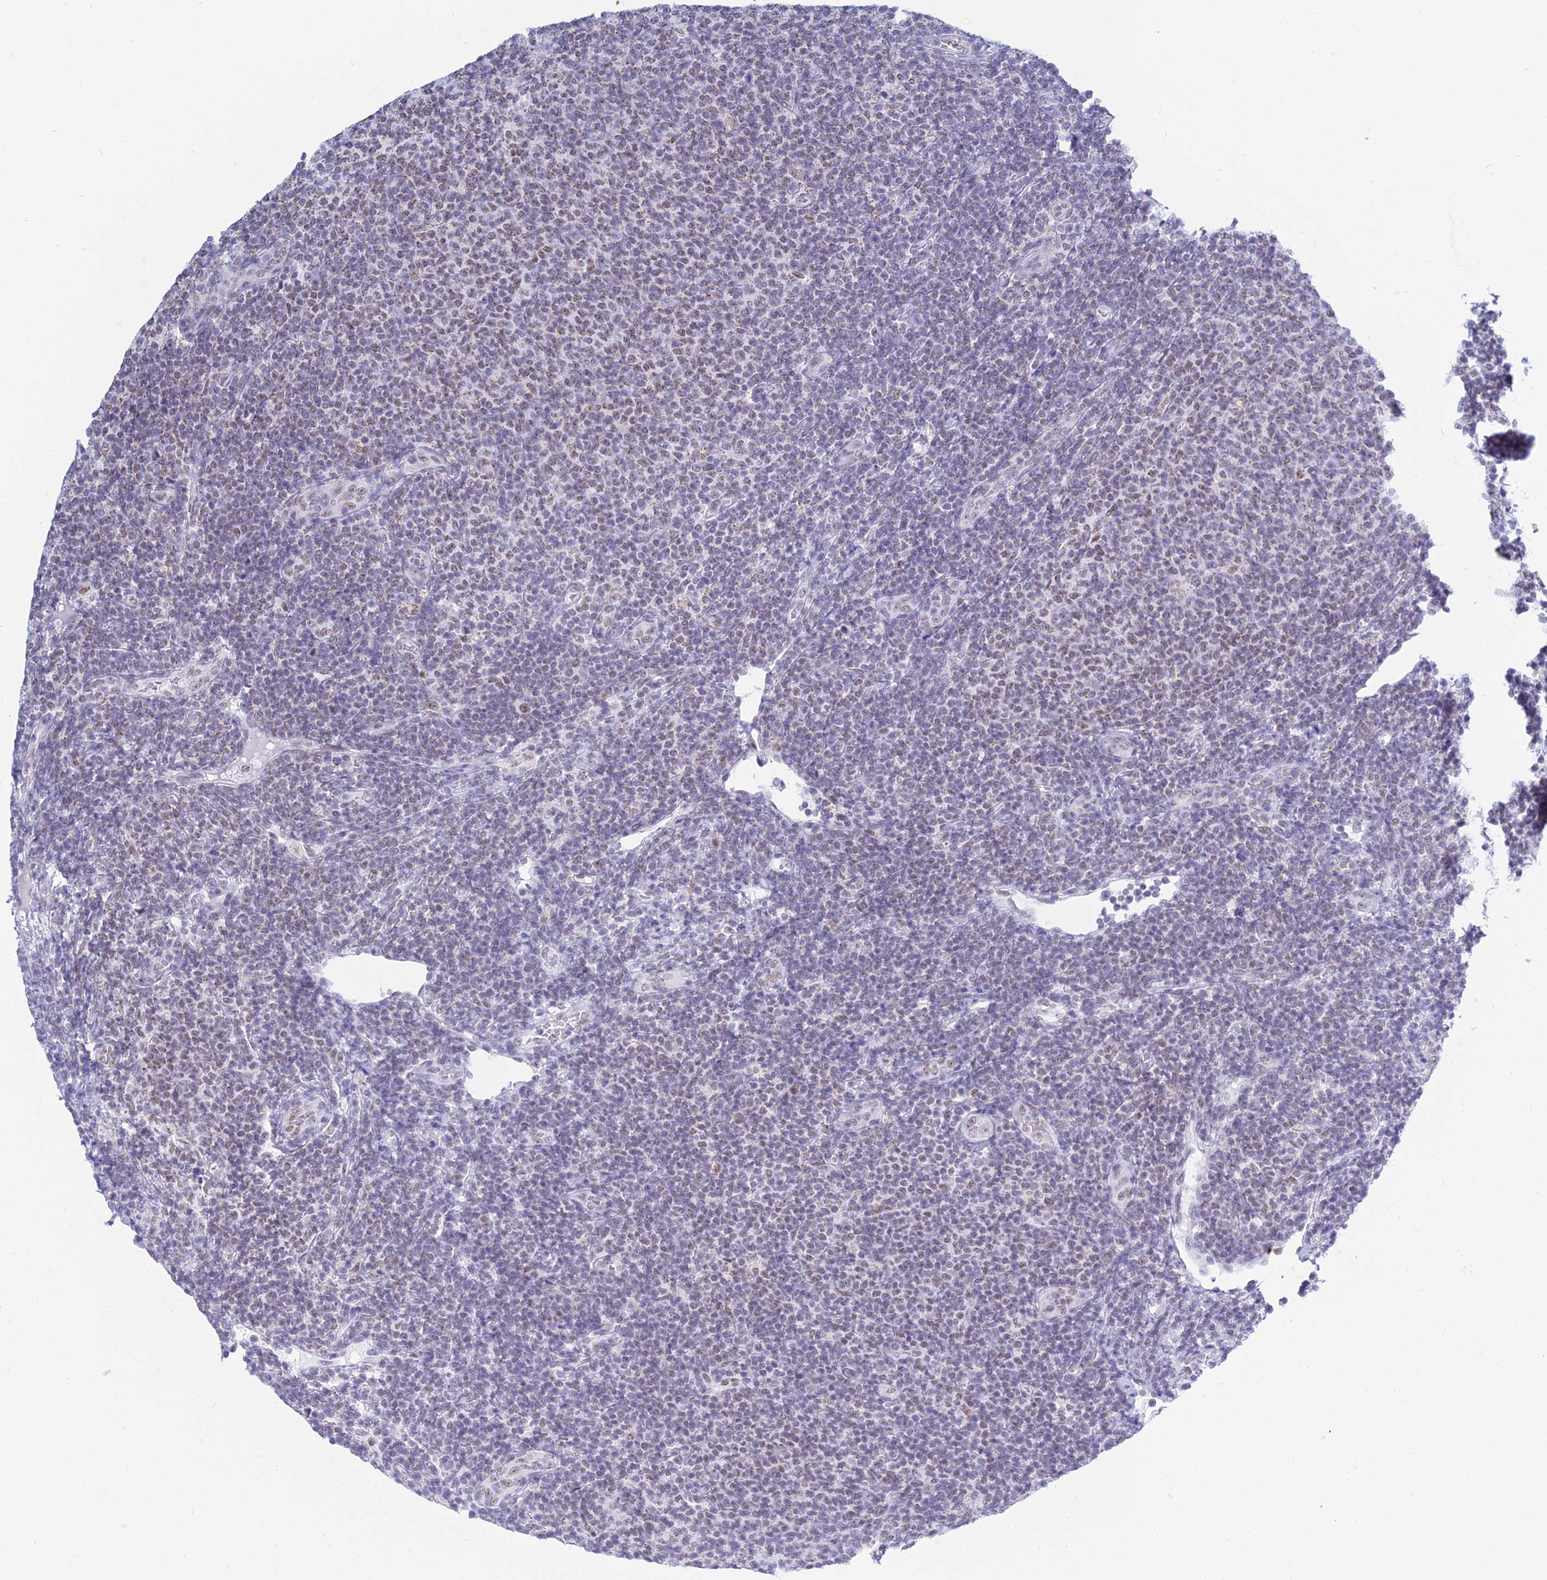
{"staining": {"intensity": "weak", "quantity": "<25%", "location": "nuclear"}, "tissue": "lymphoma", "cell_type": "Tumor cells", "image_type": "cancer", "snomed": [{"axis": "morphology", "description": "Malignant lymphoma, non-Hodgkin's type, Low grade"}, {"axis": "topography", "description": "Lymph node"}], "caption": "This is an IHC micrograph of human low-grade malignant lymphoma, non-Hodgkin's type. There is no positivity in tumor cells.", "gene": "KLF14", "patient": {"sex": "male", "age": 66}}